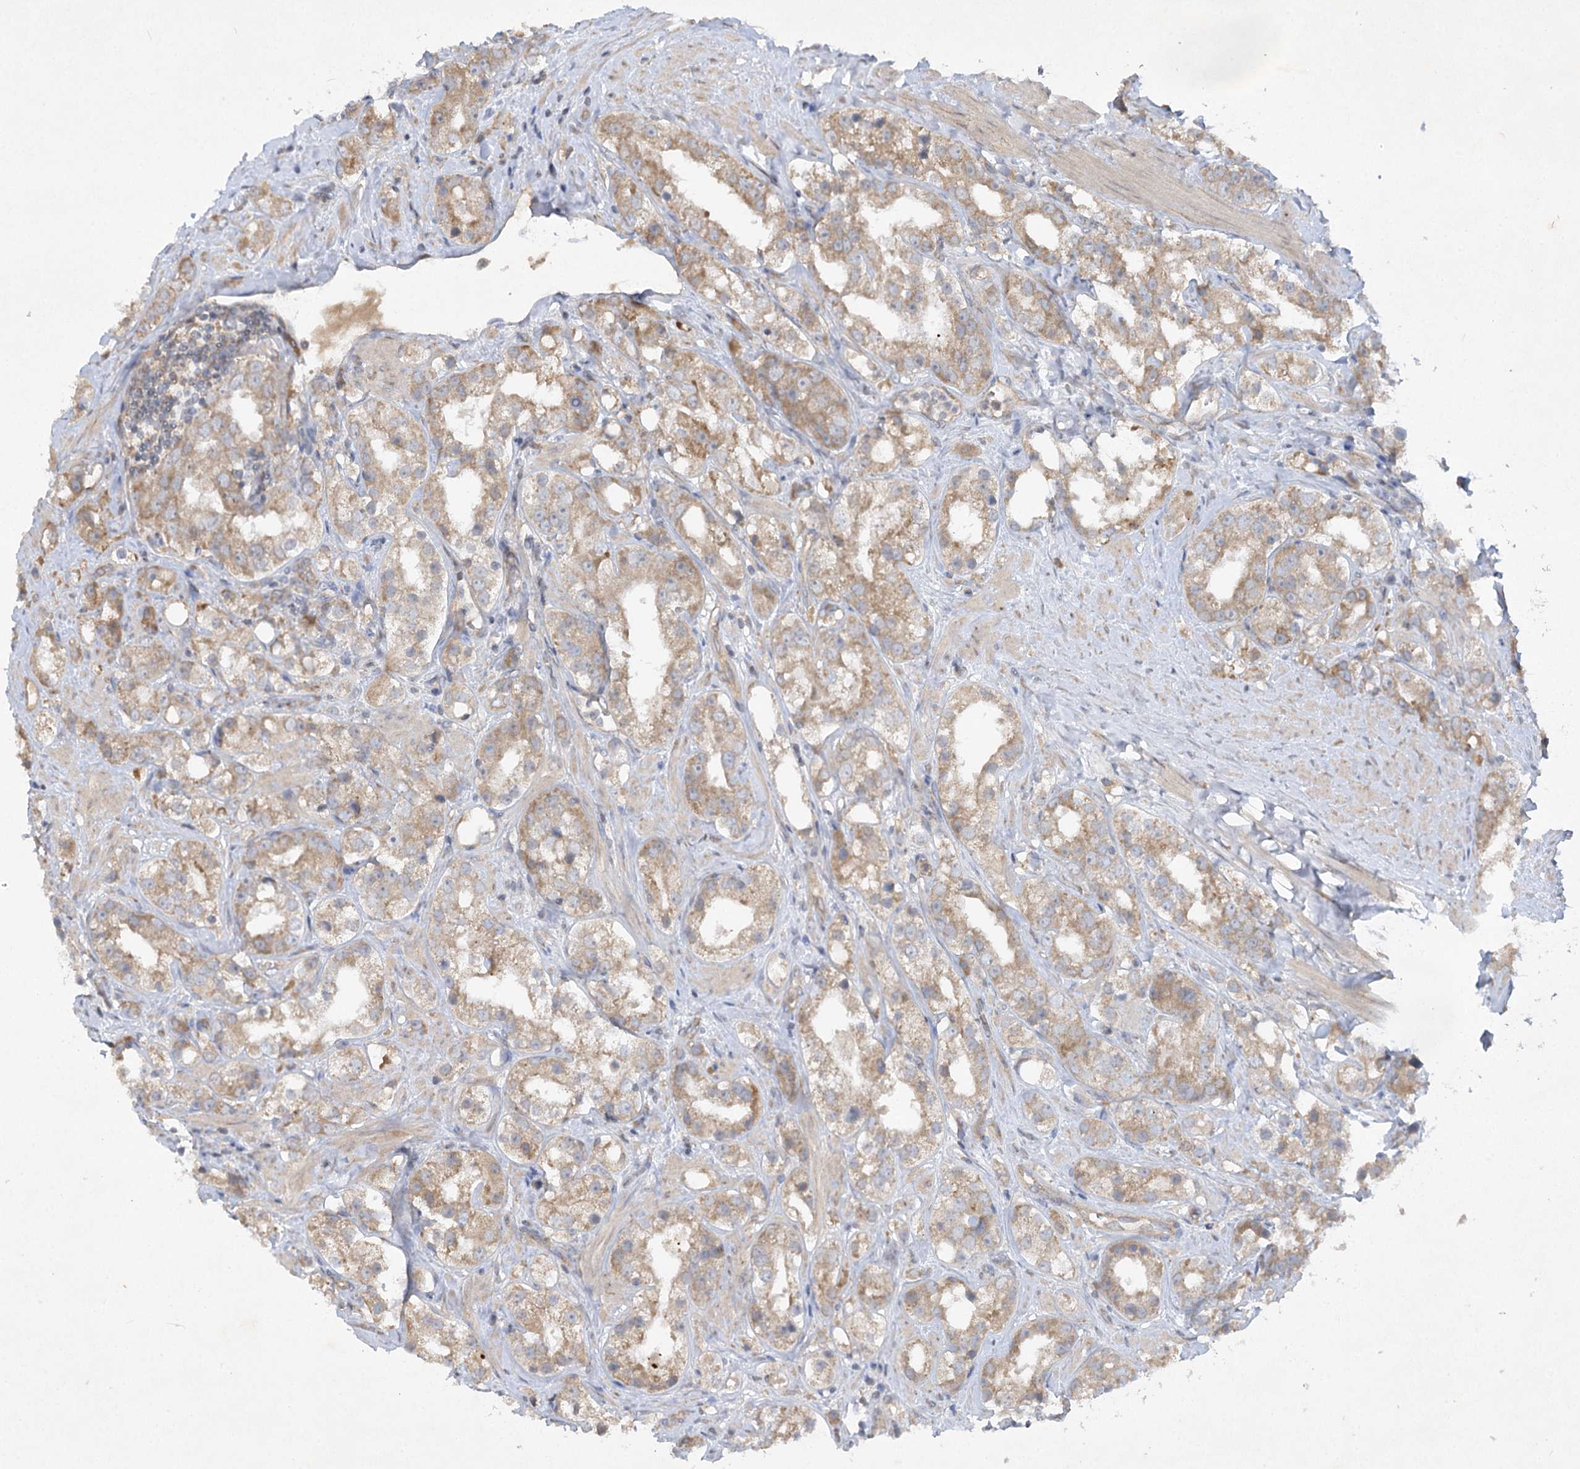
{"staining": {"intensity": "moderate", "quantity": ">75%", "location": "cytoplasmic/membranous"}, "tissue": "prostate cancer", "cell_type": "Tumor cells", "image_type": "cancer", "snomed": [{"axis": "morphology", "description": "Adenocarcinoma, NOS"}, {"axis": "topography", "description": "Prostate"}], "caption": "Protein expression analysis of adenocarcinoma (prostate) displays moderate cytoplasmic/membranous positivity in about >75% of tumor cells. (IHC, brightfield microscopy, high magnification).", "gene": "TRAF3IP1", "patient": {"sex": "male", "age": 79}}